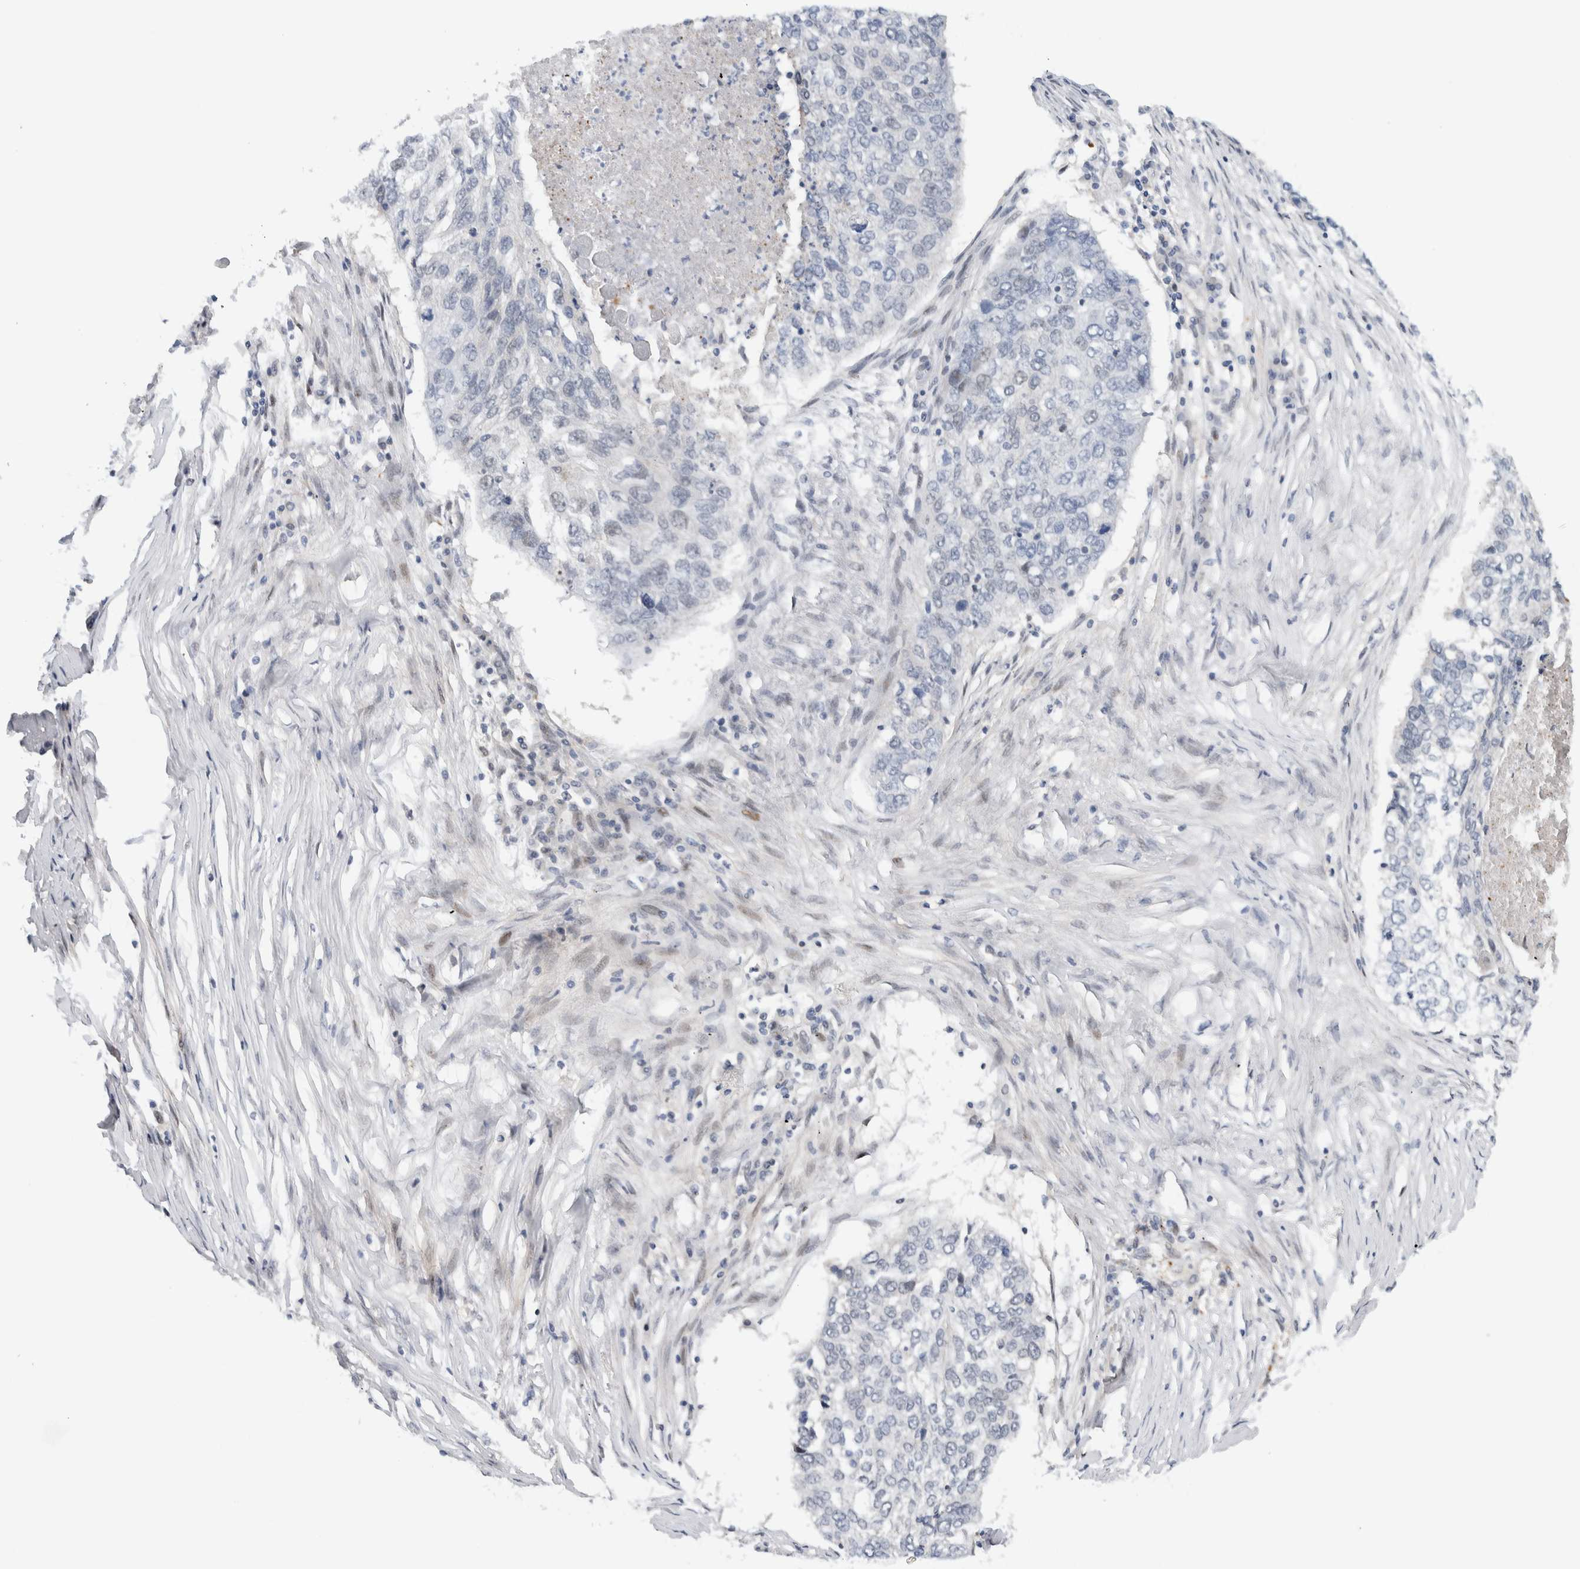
{"staining": {"intensity": "negative", "quantity": "none", "location": "none"}, "tissue": "lung cancer", "cell_type": "Tumor cells", "image_type": "cancer", "snomed": [{"axis": "morphology", "description": "Squamous cell carcinoma, NOS"}, {"axis": "topography", "description": "Lung"}], "caption": "DAB immunohistochemical staining of squamous cell carcinoma (lung) demonstrates no significant staining in tumor cells.", "gene": "NCR3LG1", "patient": {"sex": "female", "age": 63}}